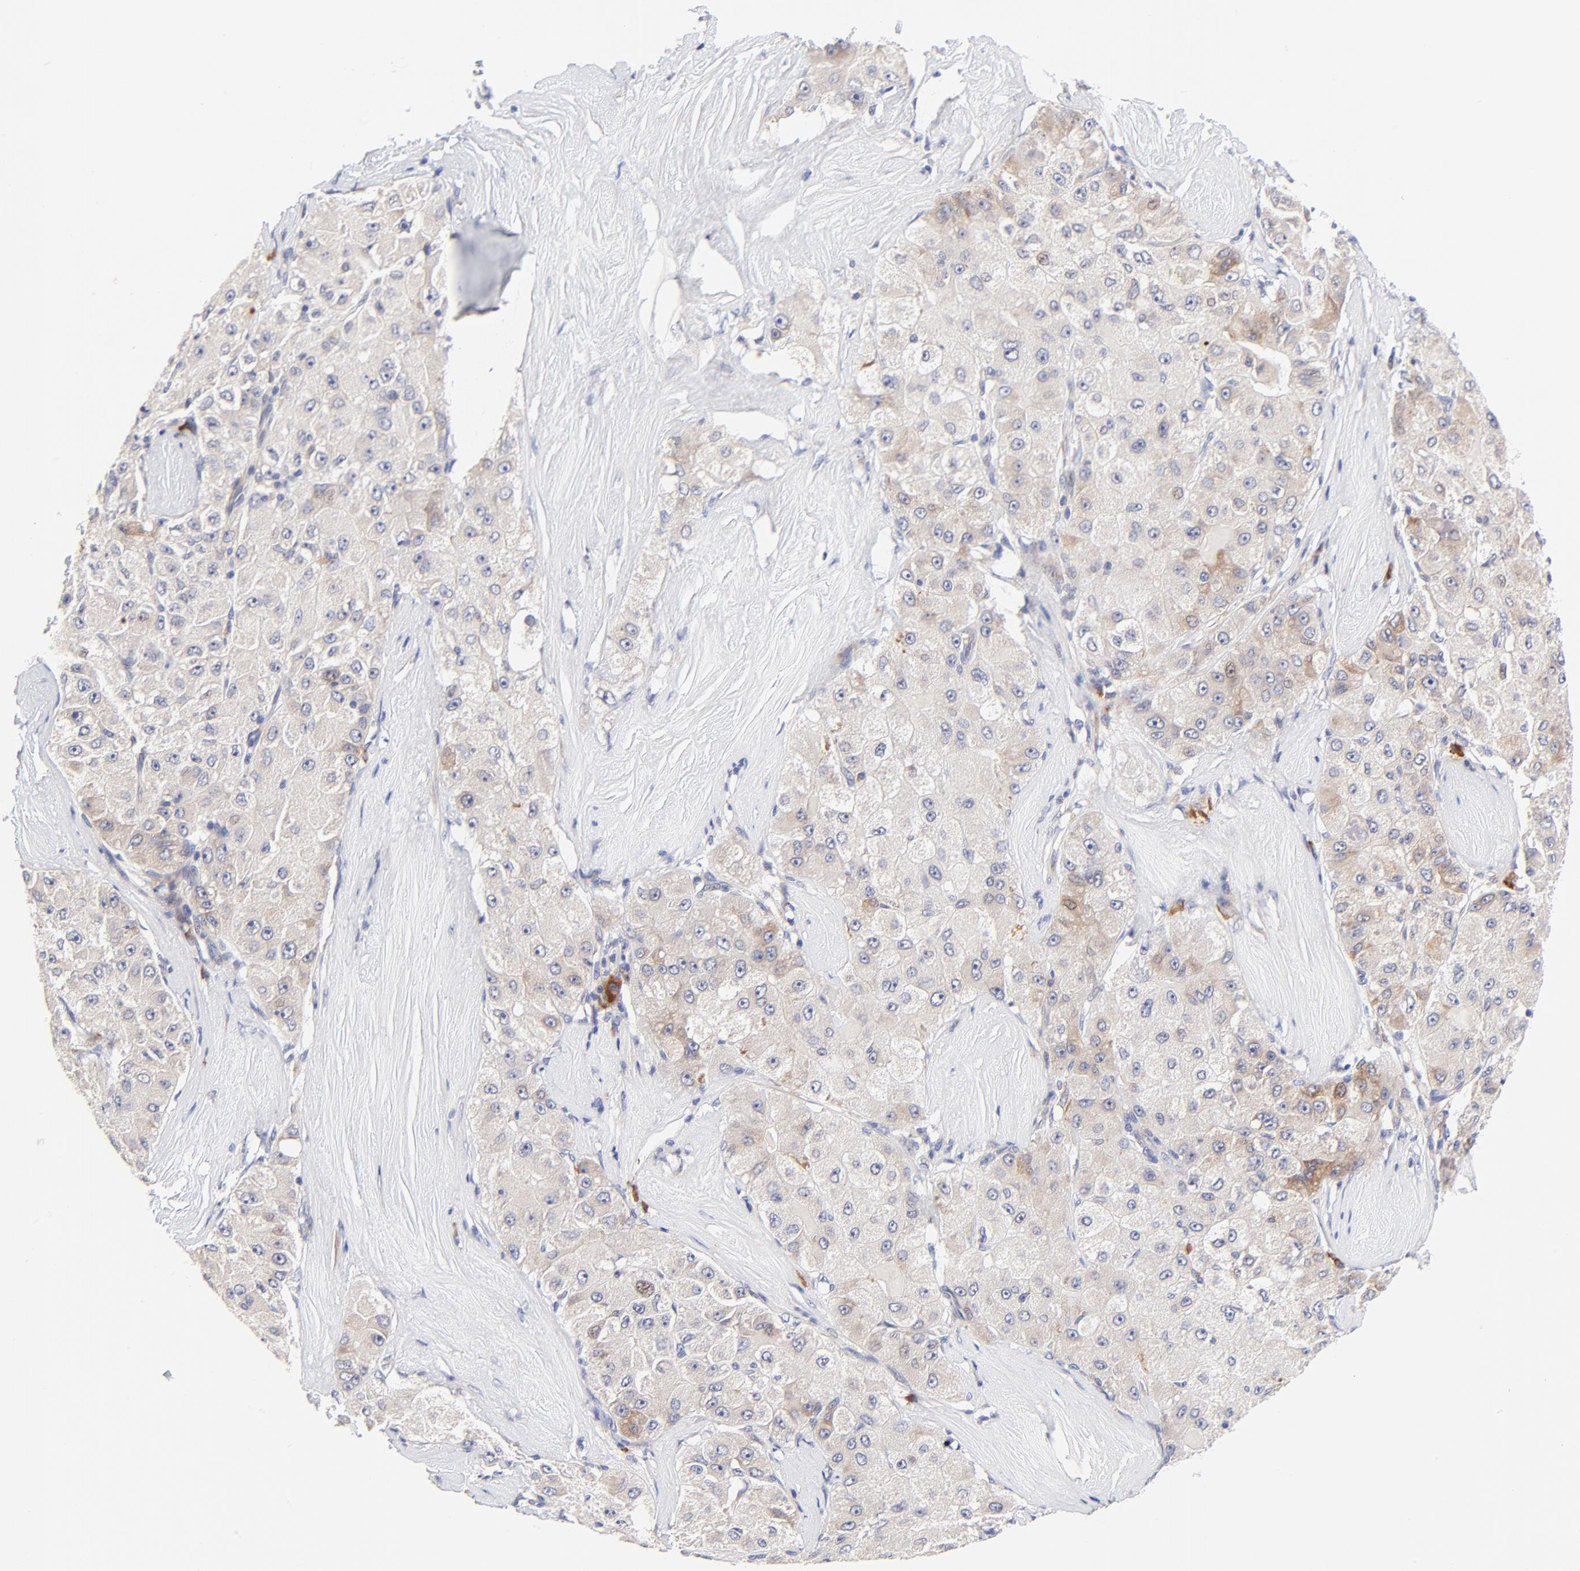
{"staining": {"intensity": "moderate", "quantity": "<25%", "location": "cytoplasmic/membranous"}, "tissue": "liver cancer", "cell_type": "Tumor cells", "image_type": "cancer", "snomed": [{"axis": "morphology", "description": "Carcinoma, Hepatocellular, NOS"}, {"axis": "topography", "description": "Liver"}], "caption": "The immunohistochemical stain highlights moderate cytoplasmic/membranous expression in tumor cells of hepatocellular carcinoma (liver) tissue. The protein is stained brown, and the nuclei are stained in blue (DAB (3,3'-diaminobenzidine) IHC with brightfield microscopy, high magnification).", "gene": "AFF2", "patient": {"sex": "male", "age": 80}}